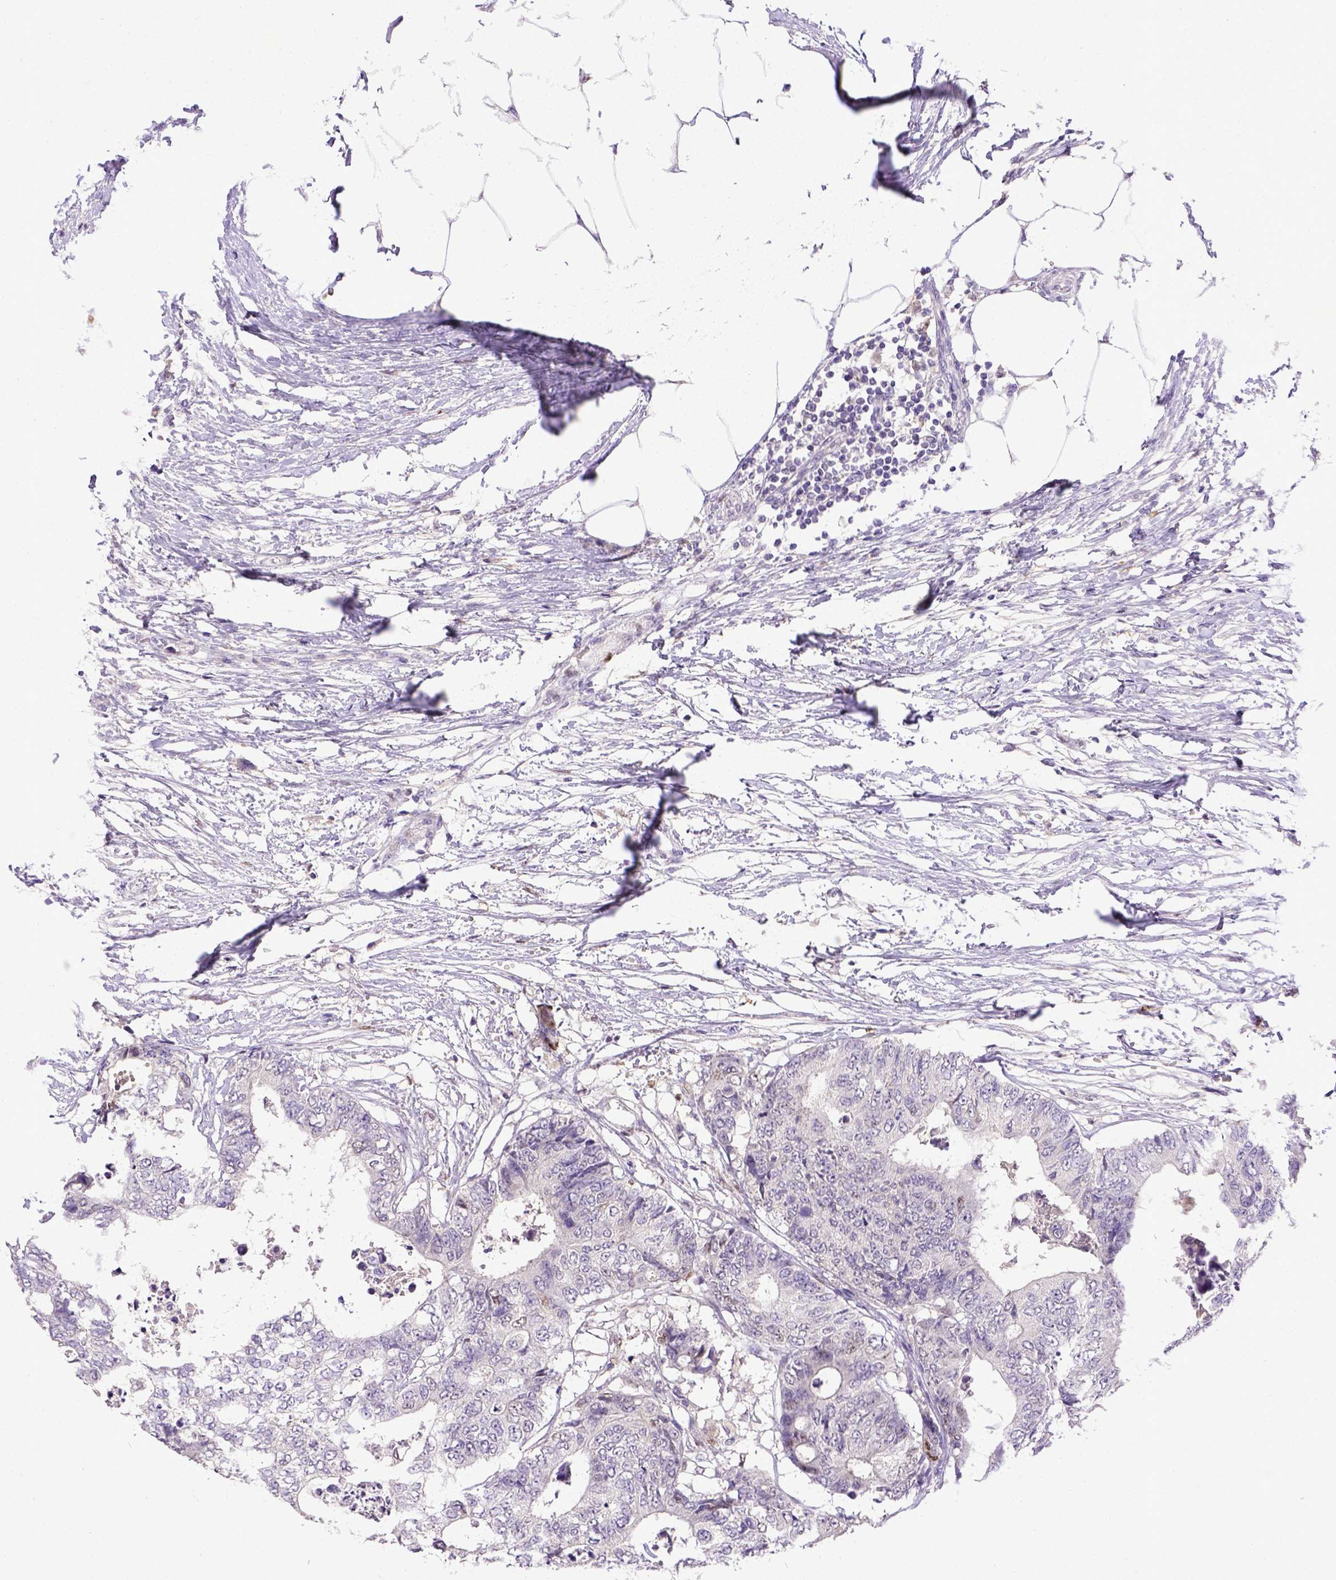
{"staining": {"intensity": "weak", "quantity": "<25%", "location": "nuclear"}, "tissue": "colorectal cancer", "cell_type": "Tumor cells", "image_type": "cancer", "snomed": [{"axis": "morphology", "description": "Adenocarcinoma, NOS"}, {"axis": "topography", "description": "Colon"}], "caption": "Immunohistochemistry image of neoplastic tissue: human colorectal cancer stained with DAB exhibits no significant protein positivity in tumor cells. Nuclei are stained in blue.", "gene": "CDKN1A", "patient": {"sex": "female", "age": 48}}